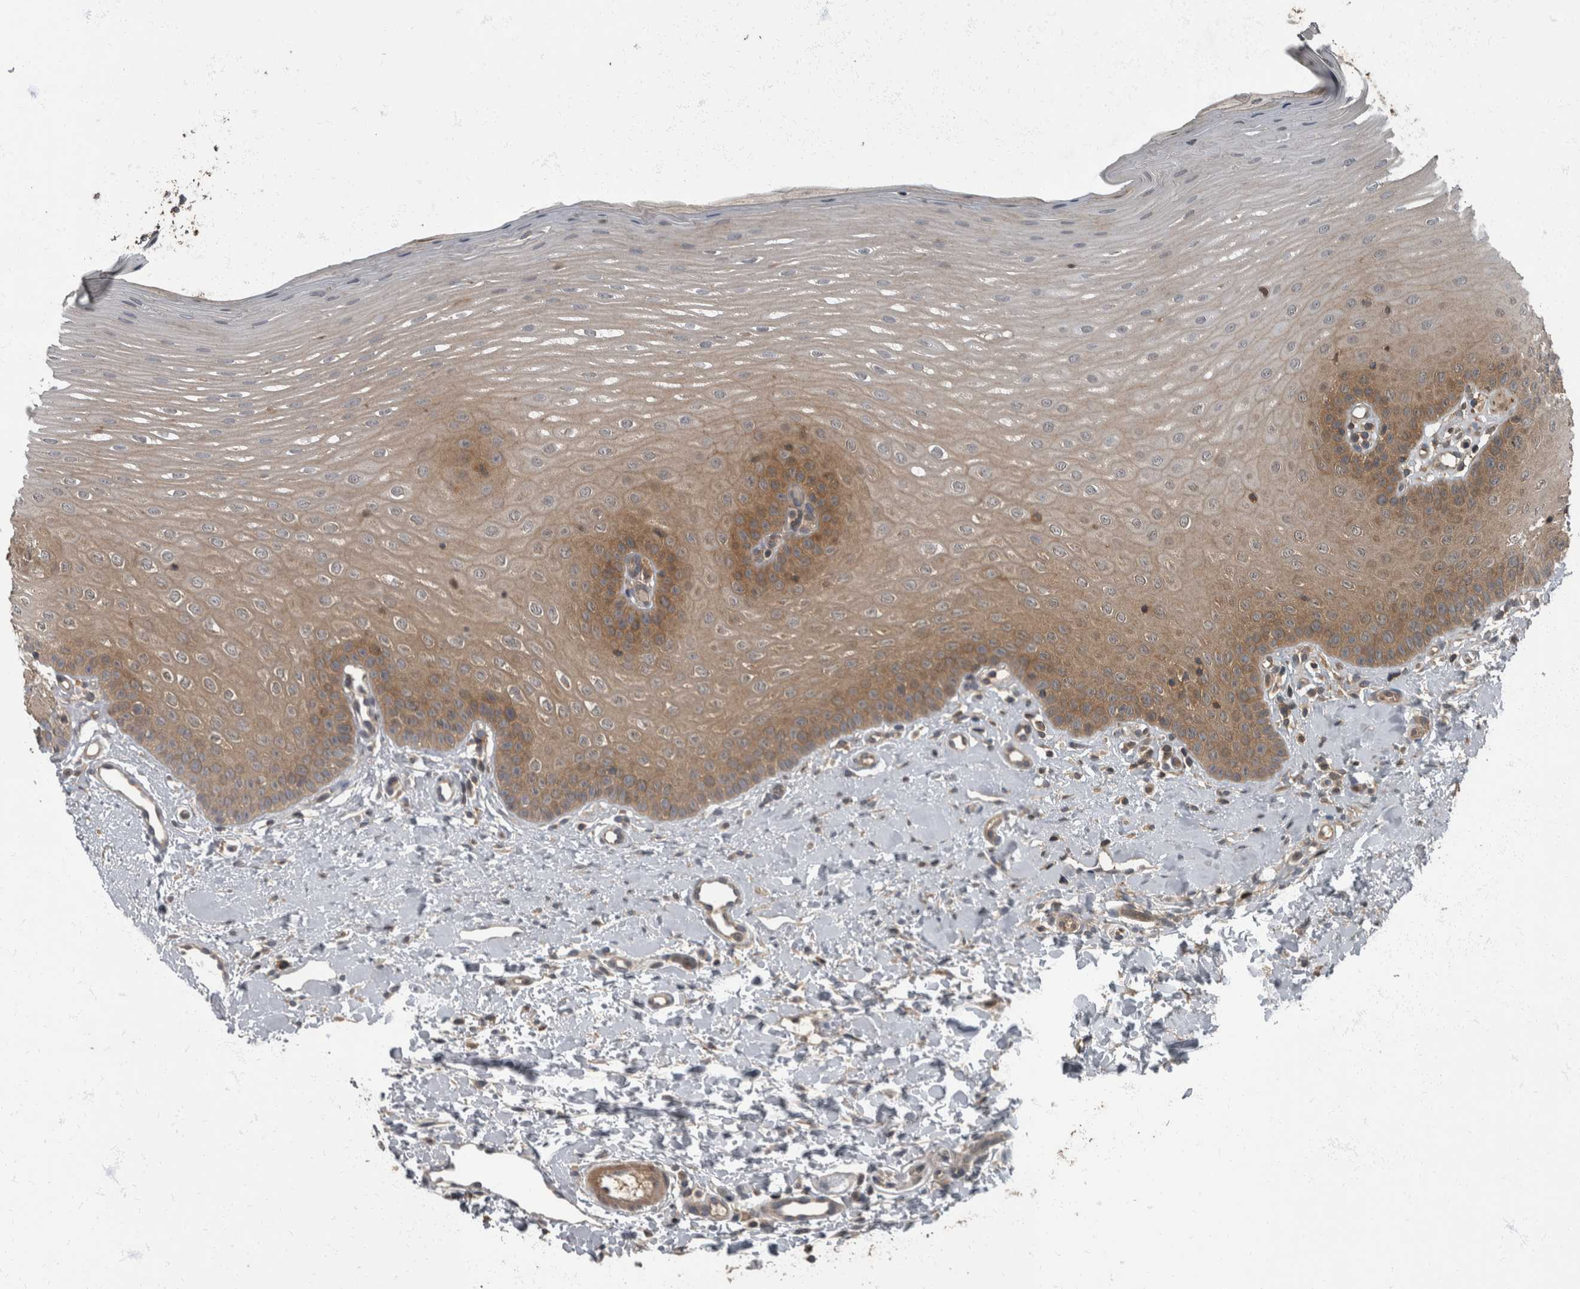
{"staining": {"intensity": "moderate", "quantity": ">75%", "location": "cytoplasmic/membranous"}, "tissue": "oral mucosa", "cell_type": "Squamous epithelial cells", "image_type": "normal", "snomed": [{"axis": "morphology", "description": "Normal tissue, NOS"}, {"axis": "topography", "description": "Oral tissue"}], "caption": "Normal oral mucosa exhibits moderate cytoplasmic/membranous staining in approximately >75% of squamous epithelial cells (DAB IHC with brightfield microscopy, high magnification)..", "gene": "RABGGTB", "patient": {"sex": "female", "age": 39}}